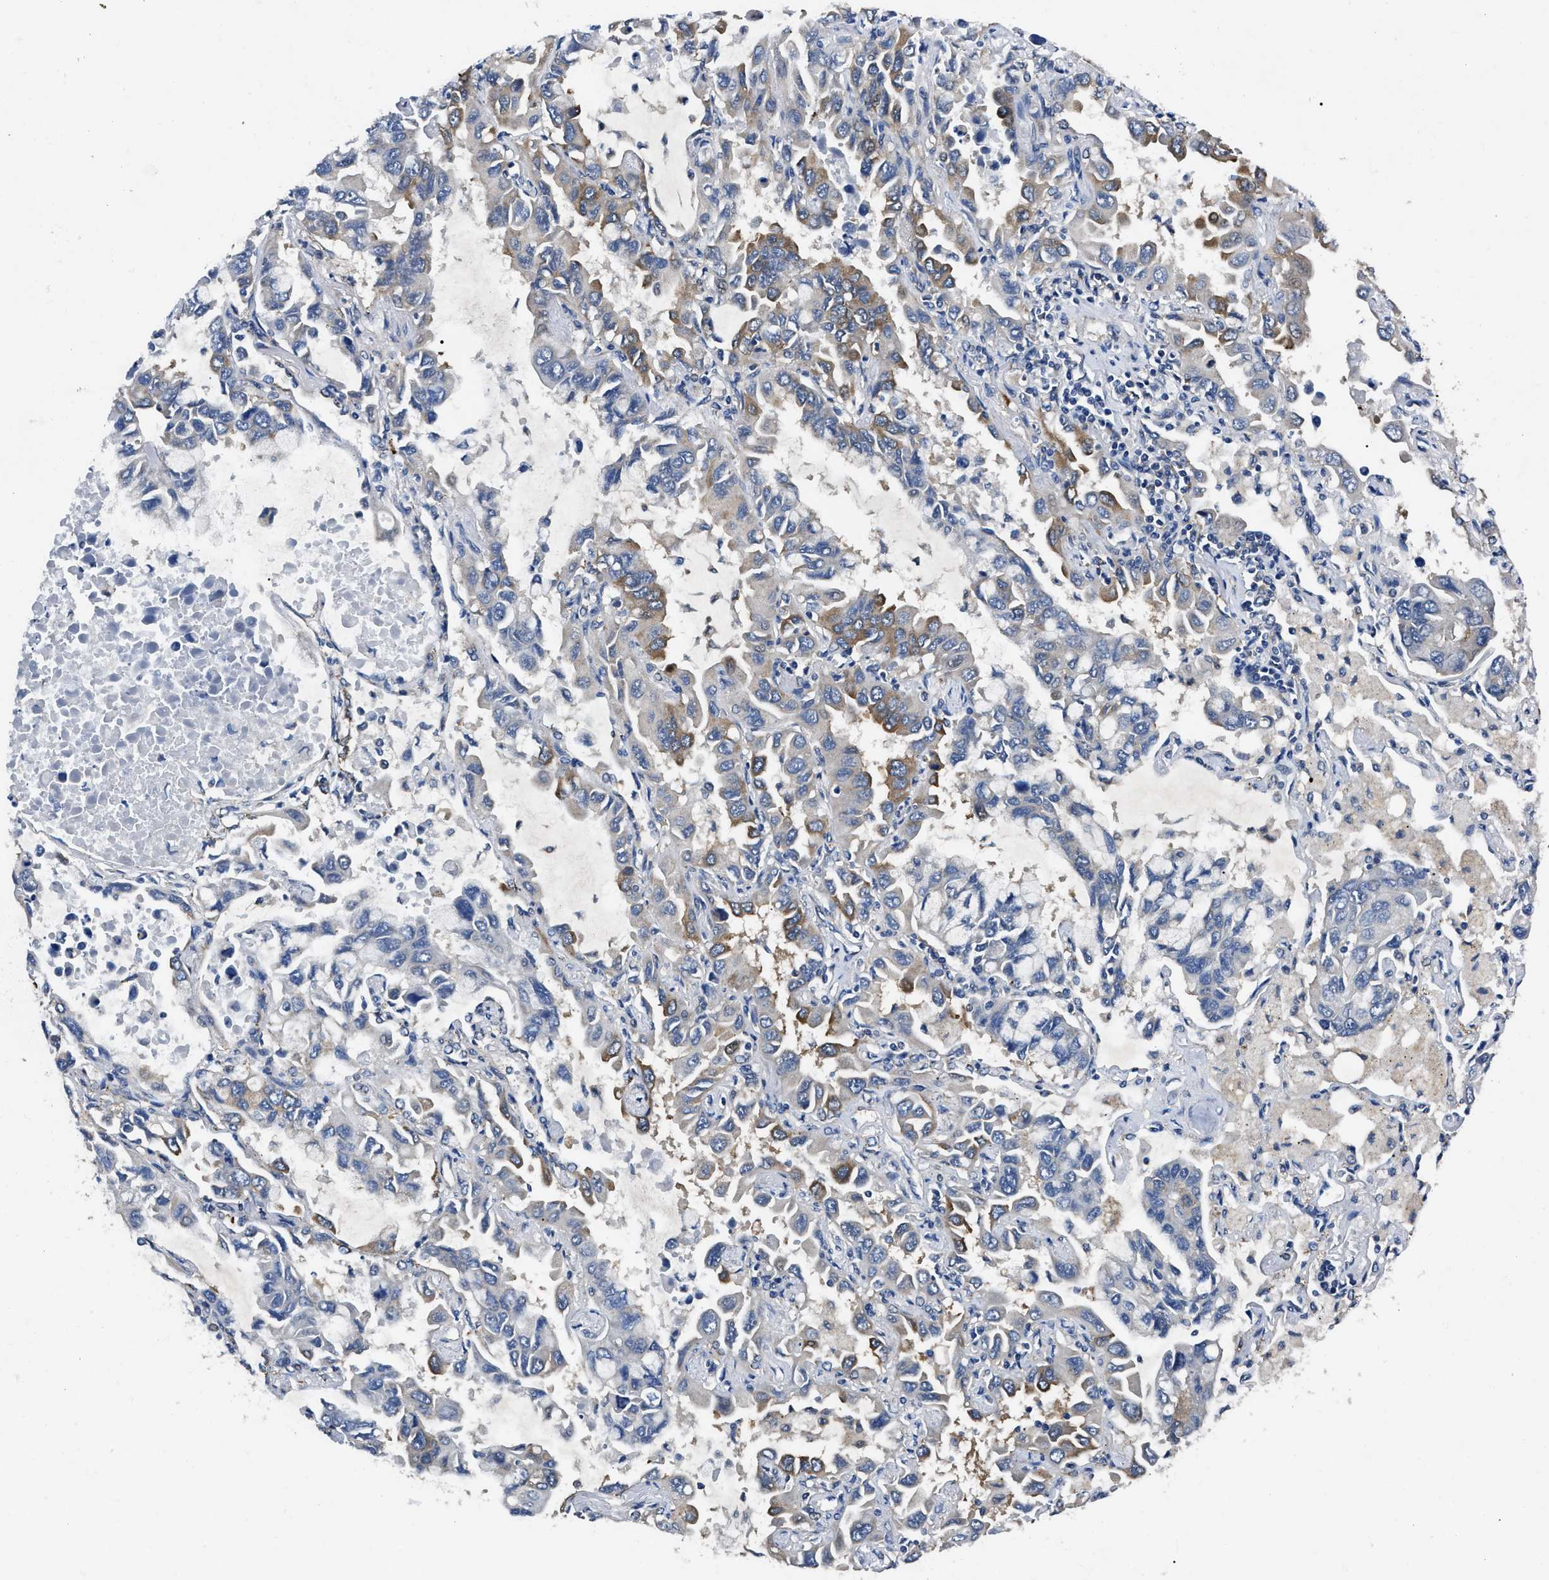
{"staining": {"intensity": "moderate", "quantity": "<25%", "location": "cytoplasmic/membranous"}, "tissue": "lung cancer", "cell_type": "Tumor cells", "image_type": "cancer", "snomed": [{"axis": "morphology", "description": "Adenocarcinoma, NOS"}, {"axis": "topography", "description": "Lung"}], "caption": "Immunohistochemical staining of adenocarcinoma (lung) demonstrates low levels of moderate cytoplasmic/membranous protein staining in about <25% of tumor cells.", "gene": "GET4", "patient": {"sex": "male", "age": 64}}